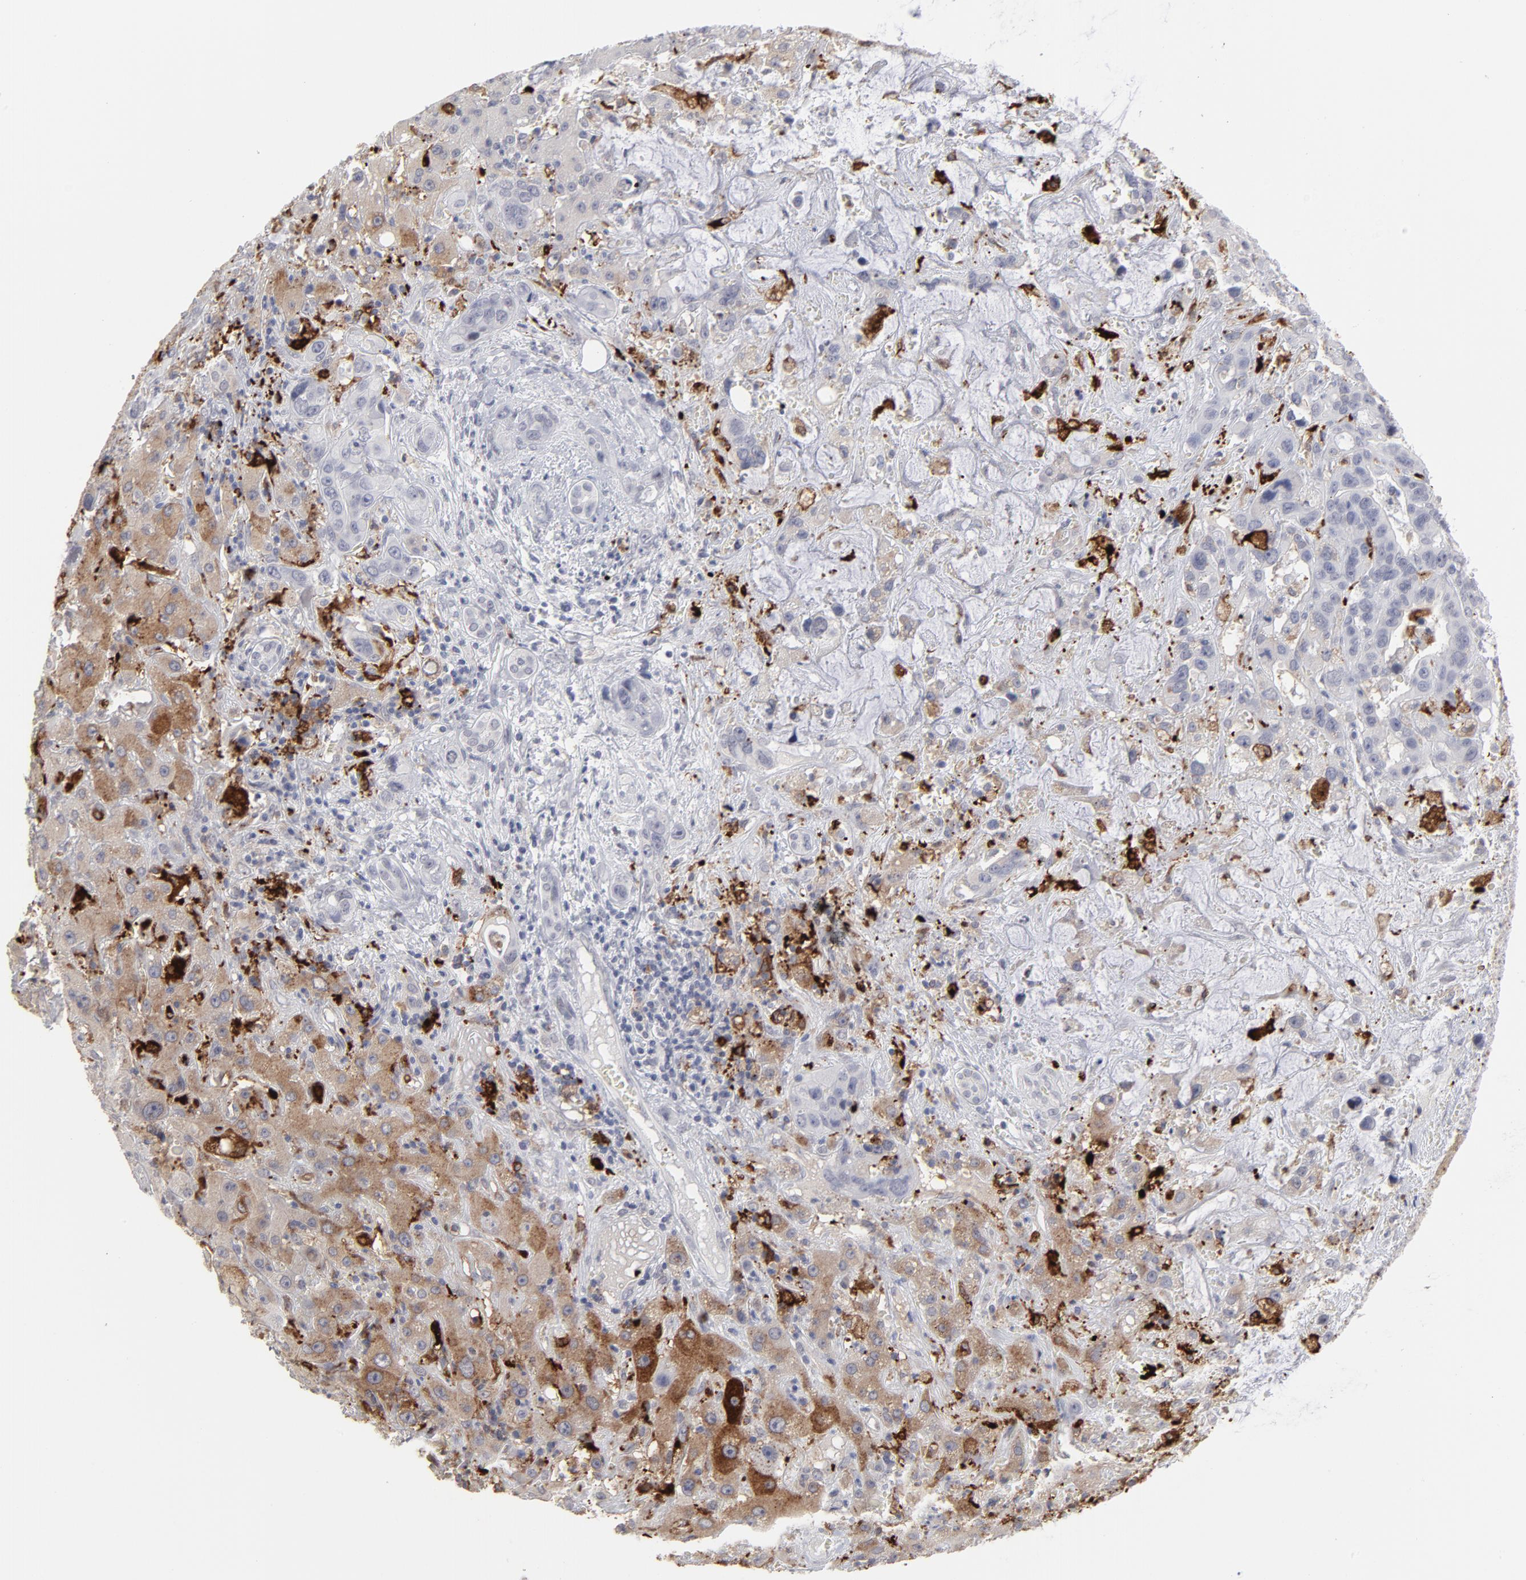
{"staining": {"intensity": "weak", "quantity": "<25%", "location": "cytoplasmic/membranous"}, "tissue": "liver cancer", "cell_type": "Tumor cells", "image_type": "cancer", "snomed": [{"axis": "morphology", "description": "Cholangiocarcinoma"}, {"axis": "topography", "description": "Liver"}], "caption": "This is an IHC image of human liver cancer. There is no expression in tumor cells.", "gene": "CCR2", "patient": {"sex": "female", "age": 65}}